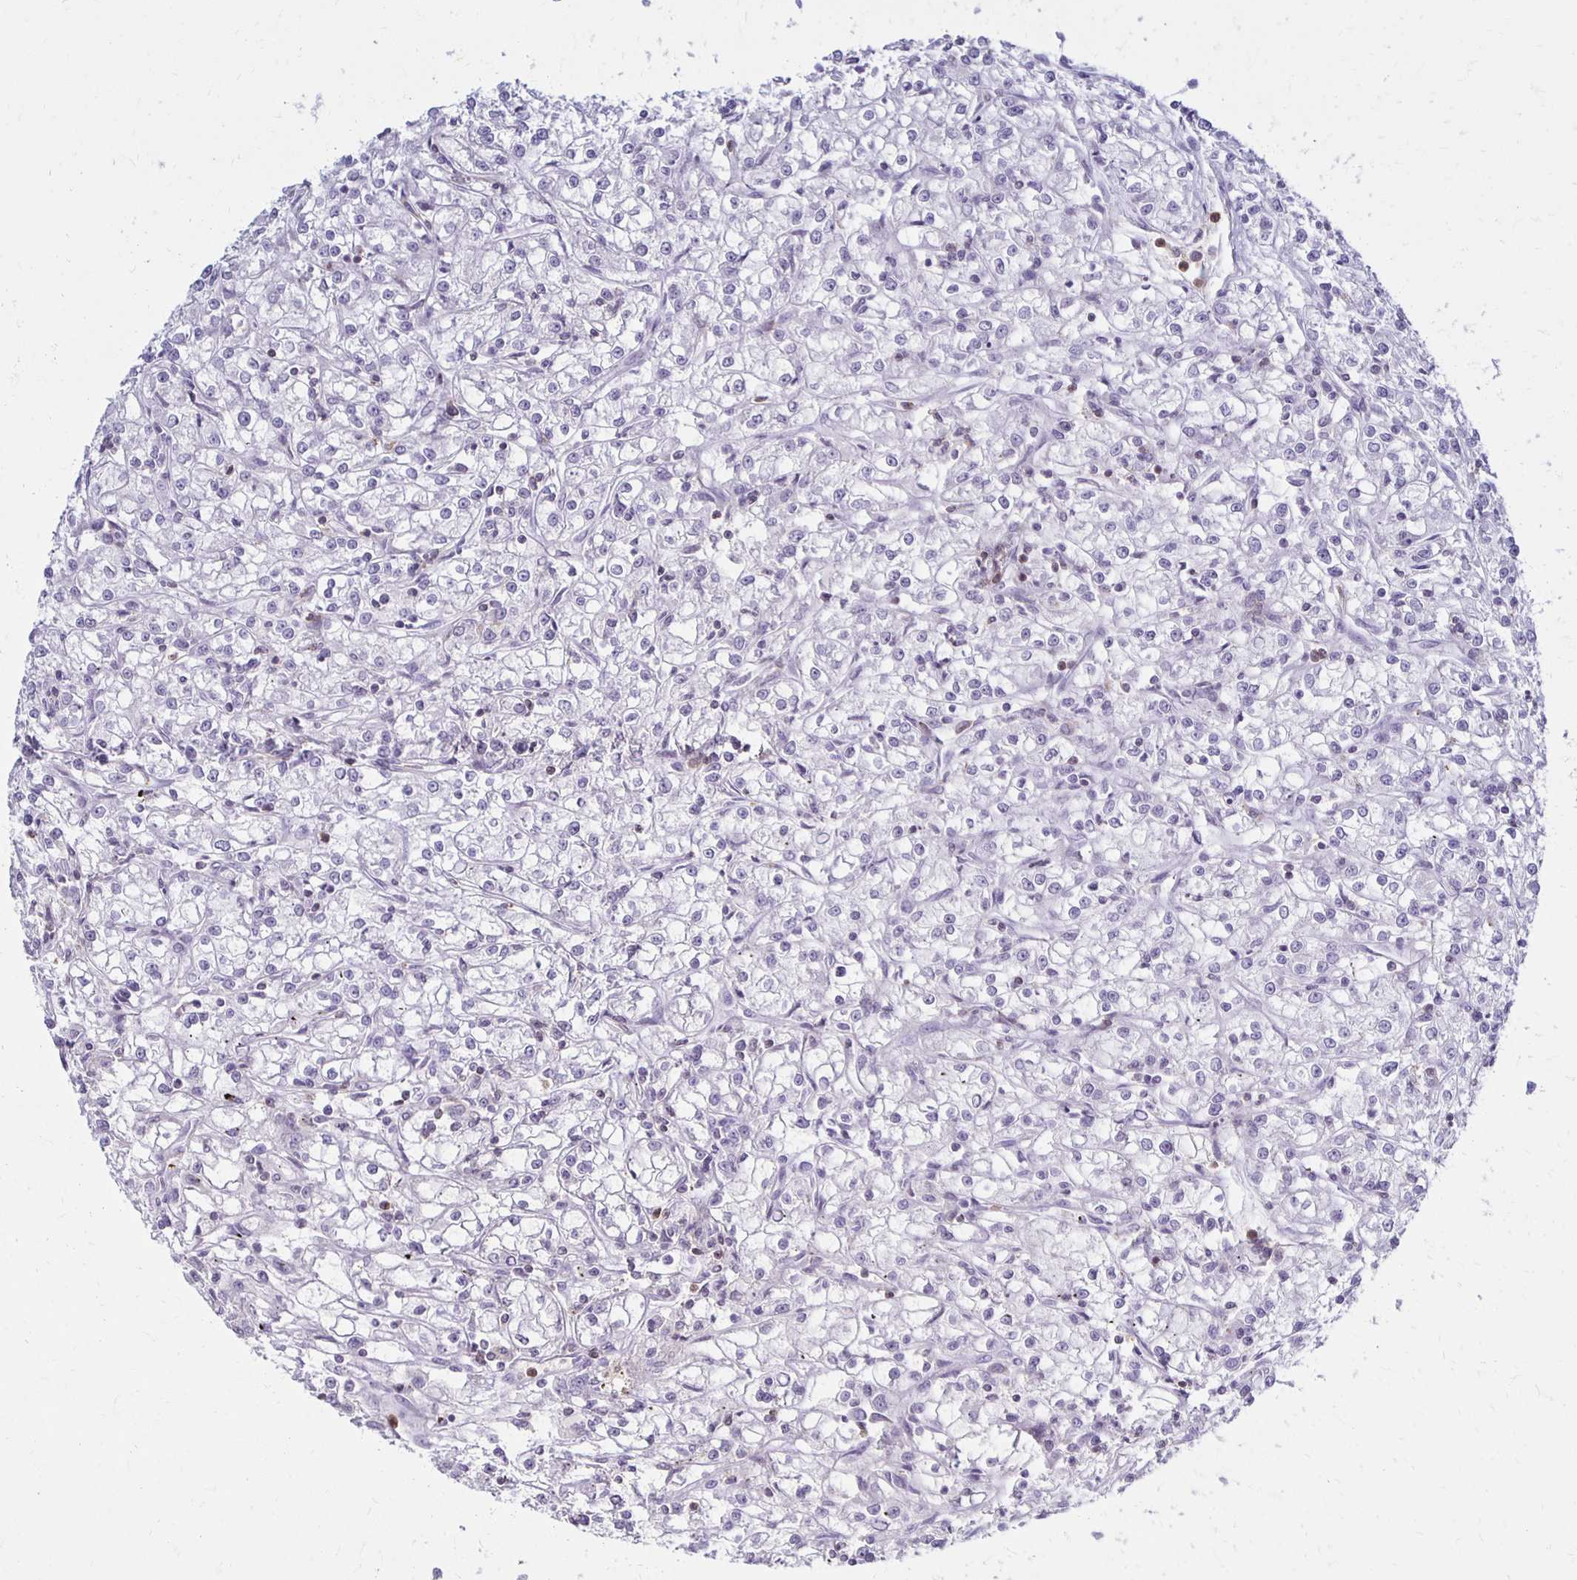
{"staining": {"intensity": "negative", "quantity": "none", "location": "none"}, "tissue": "renal cancer", "cell_type": "Tumor cells", "image_type": "cancer", "snomed": [{"axis": "morphology", "description": "Adenocarcinoma, NOS"}, {"axis": "topography", "description": "Kidney"}], "caption": "Human renal cancer (adenocarcinoma) stained for a protein using immunohistochemistry (IHC) shows no expression in tumor cells.", "gene": "CCL21", "patient": {"sex": "female", "age": 59}}